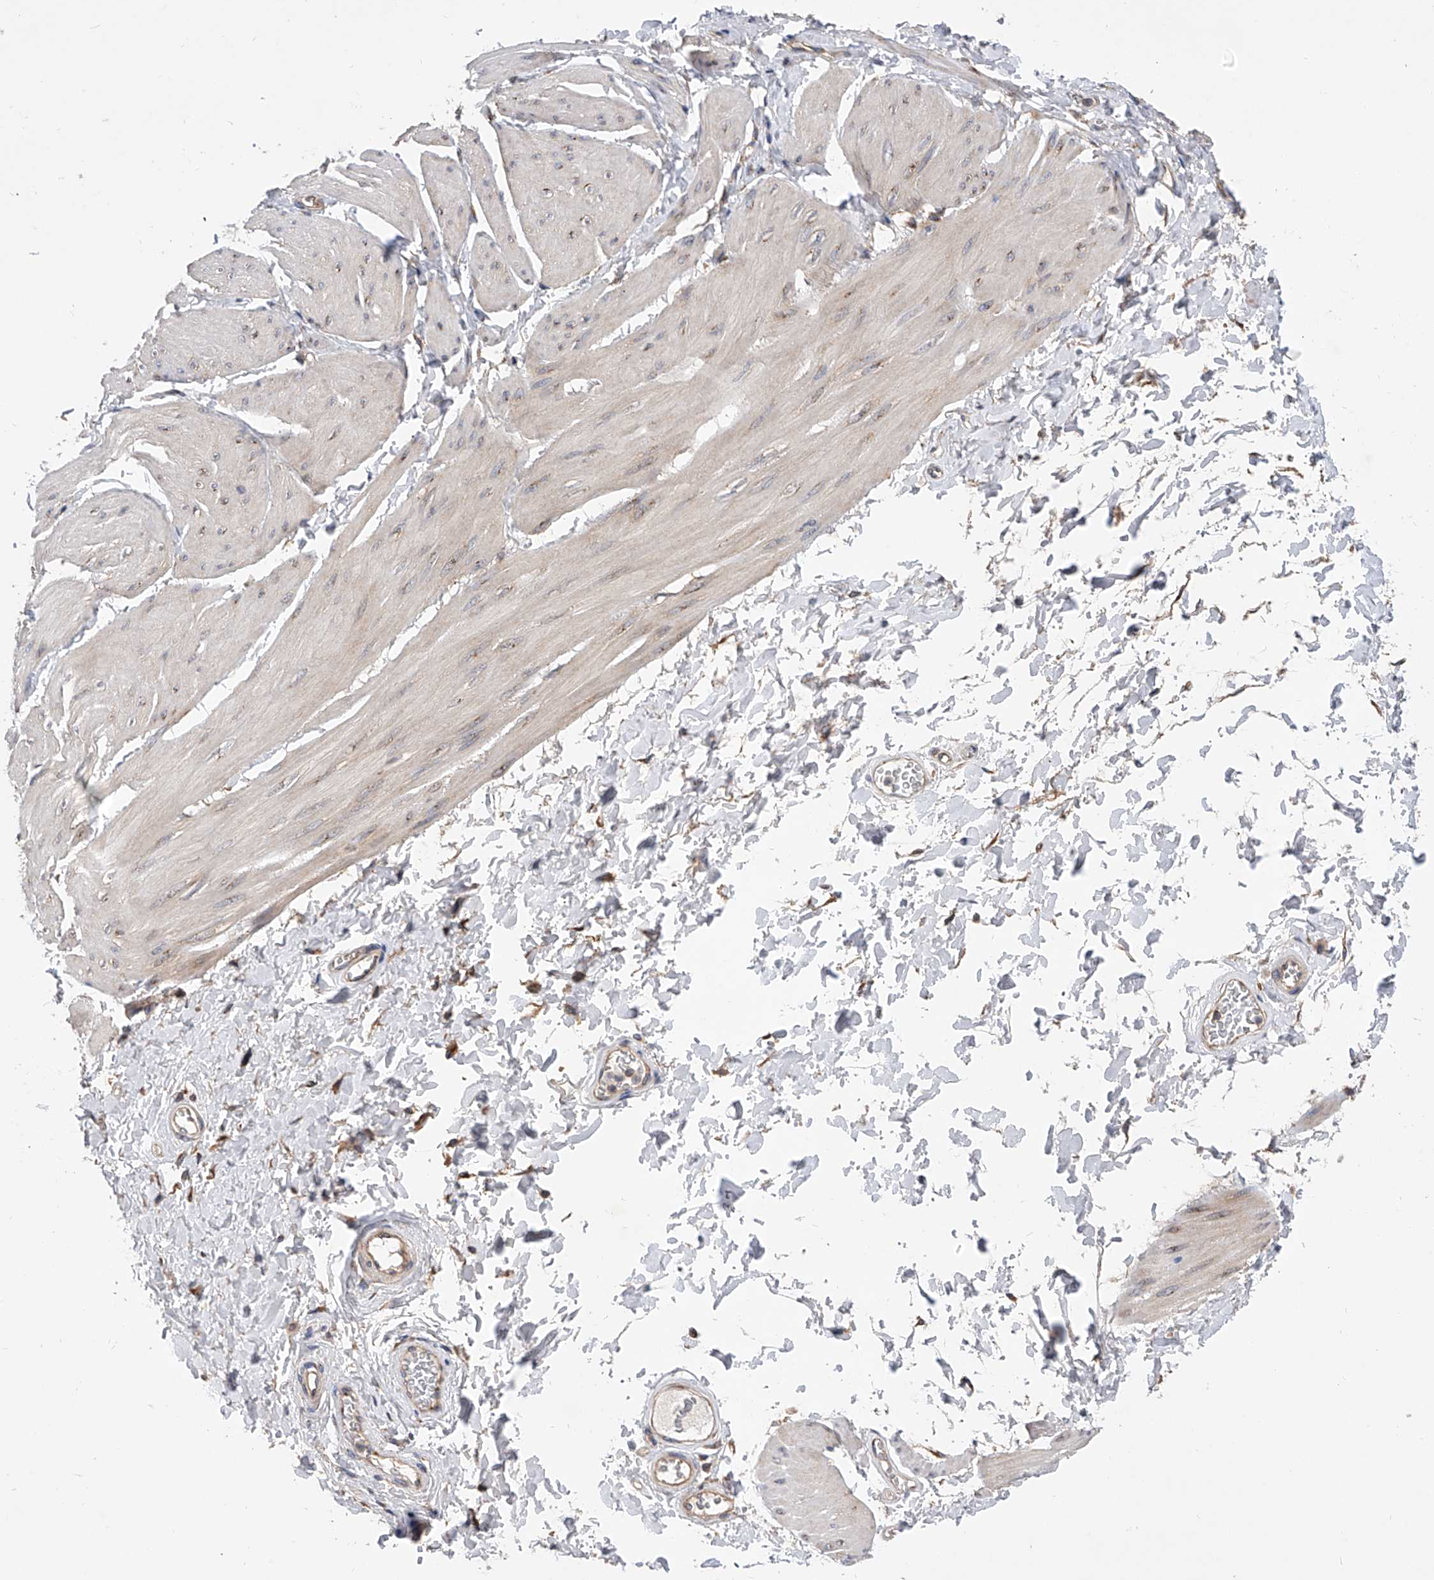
{"staining": {"intensity": "weak", "quantity": "<25%", "location": "cytoplasmic/membranous"}, "tissue": "smooth muscle", "cell_type": "Smooth muscle cells", "image_type": "normal", "snomed": [{"axis": "morphology", "description": "Urothelial carcinoma, High grade"}, {"axis": "topography", "description": "Urinary bladder"}], "caption": "A high-resolution image shows IHC staining of unremarkable smooth muscle, which exhibits no significant expression in smooth muscle cells.", "gene": "CFAP410", "patient": {"sex": "male", "age": 46}}